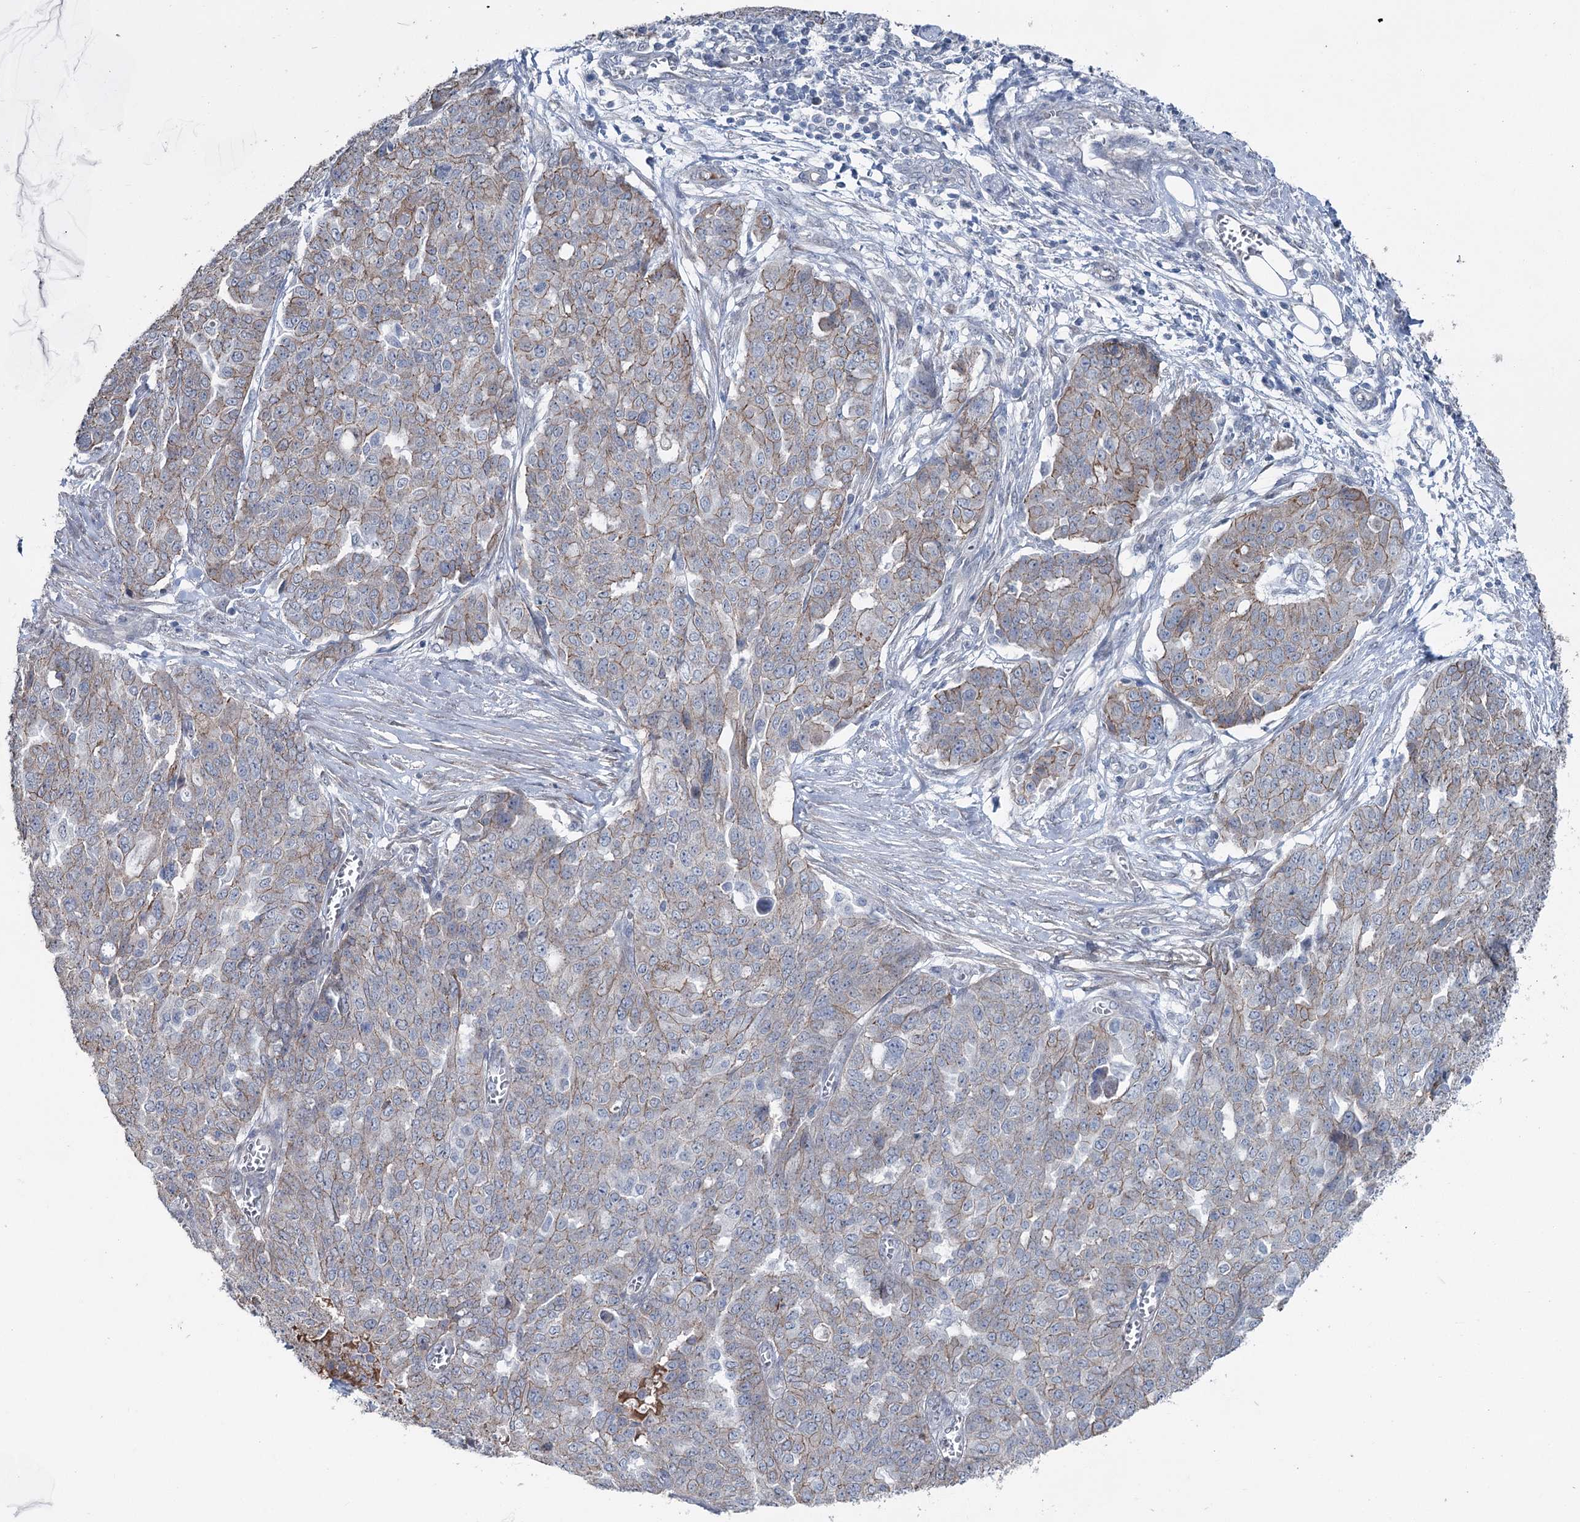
{"staining": {"intensity": "moderate", "quantity": "25%-75%", "location": "cytoplasmic/membranous"}, "tissue": "ovarian cancer", "cell_type": "Tumor cells", "image_type": "cancer", "snomed": [{"axis": "morphology", "description": "Cystadenocarcinoma, serous, NOS"}, {"axis": "topography", "description": "Soft tissue"}, {"axis": "topography", "description": "Ovary"}], "caption": "Immunohistochemical staining of serous cystadenocarcinoma (ovarian) displays medium levels of moderate cytoplasmic/membranous protein staining in approximately 25%-75% of tumor cells.", "gene": "FAM120B", "patient": {"sex": "female", "age": 57}}